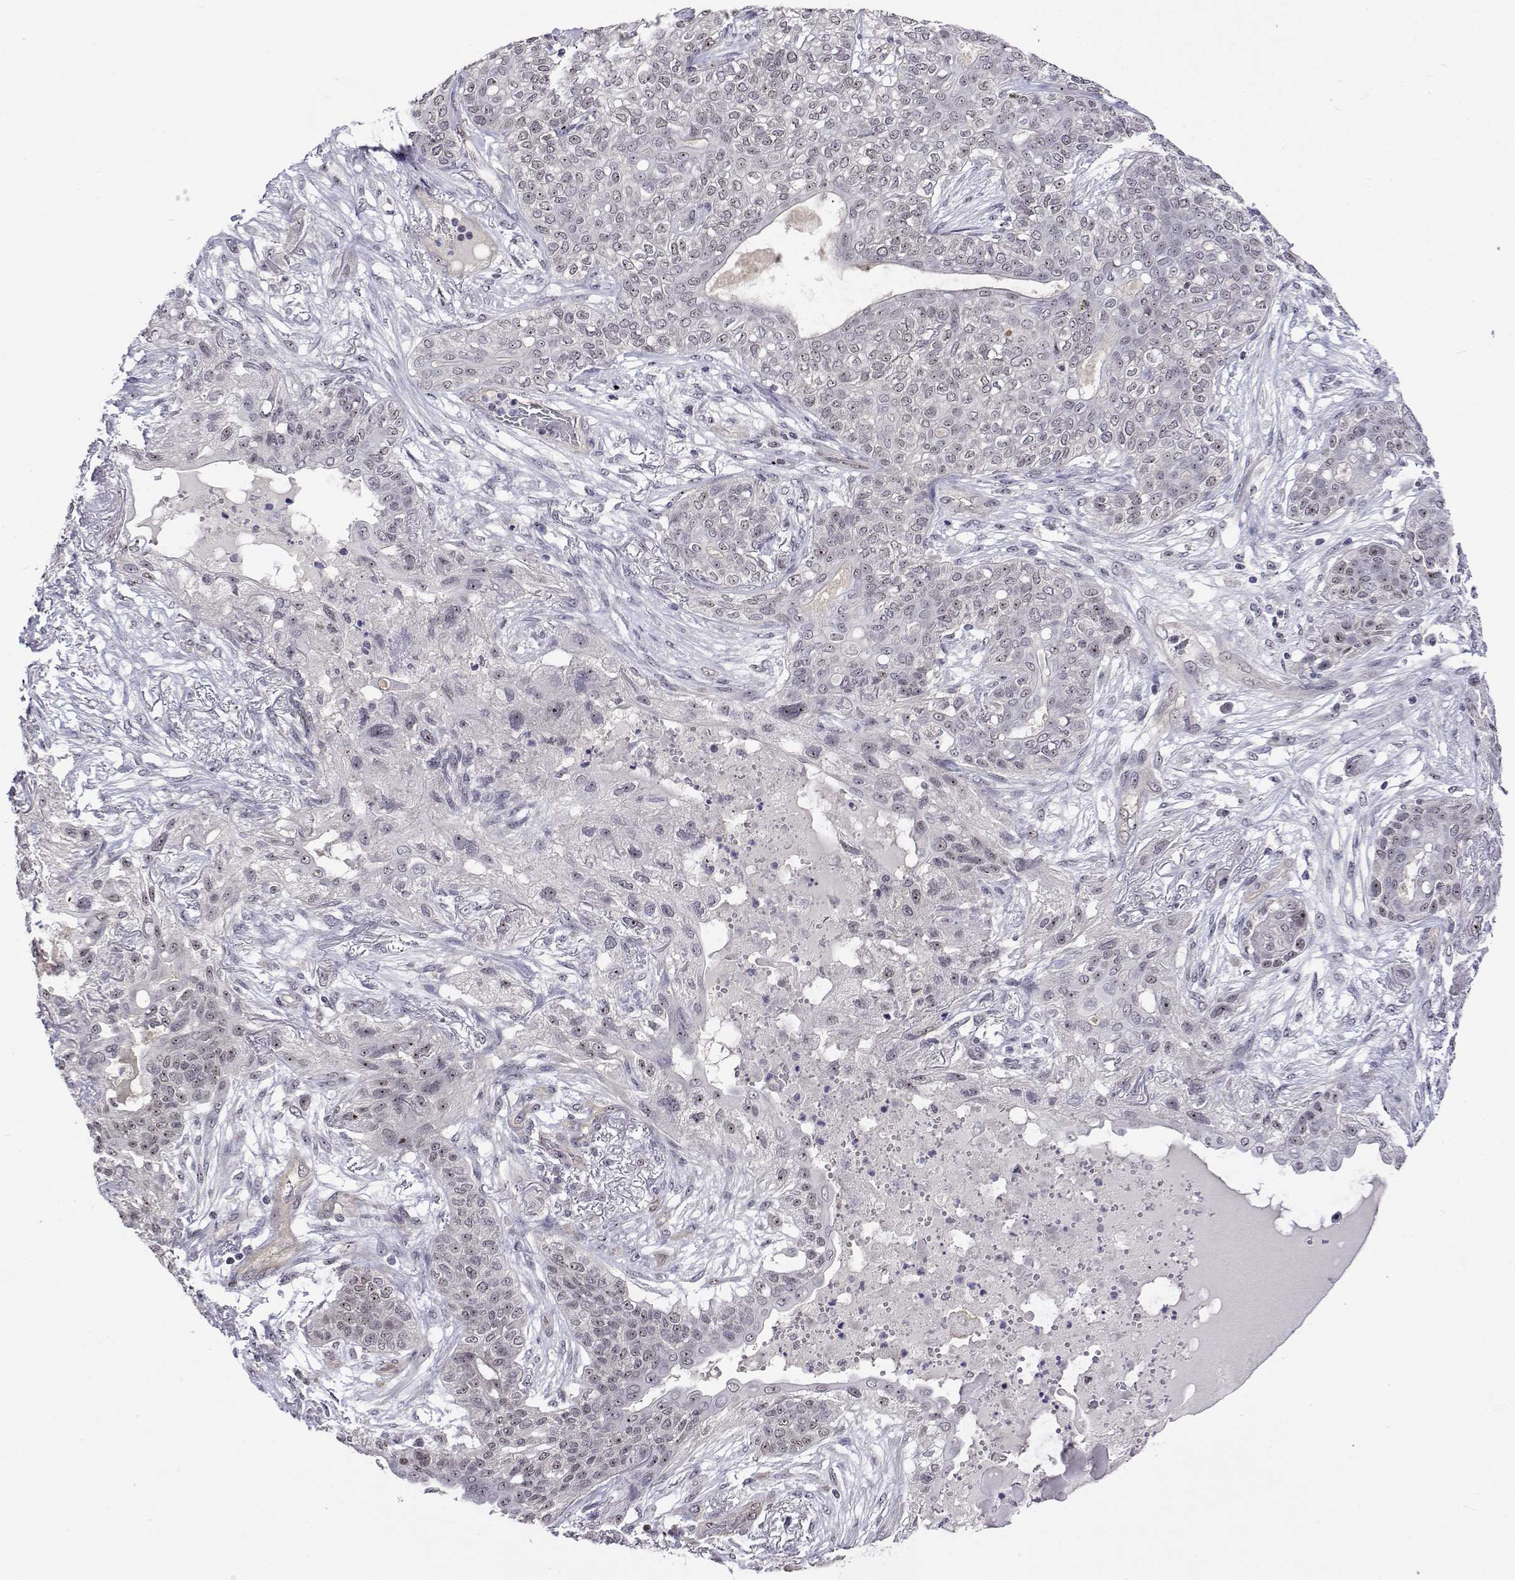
{"staining": {"intensity": "weak", "quantity": "<25%", "location": "nuclear"}, "tissue": "lung cancer", "cell_type": "Tumor cells", "image_type": "cancer", "snomed": [{"axis": "morphology", "description": "Squamous cell carcinoma, NOS"}, {"axis": "topography", "description": "Lung"}], "caption": "Tumor cells are negative for brown protein staining in lung squamous cell carcinoma.", "gene": "NHP2", "patient": {"sex": "female", "age": 70}}